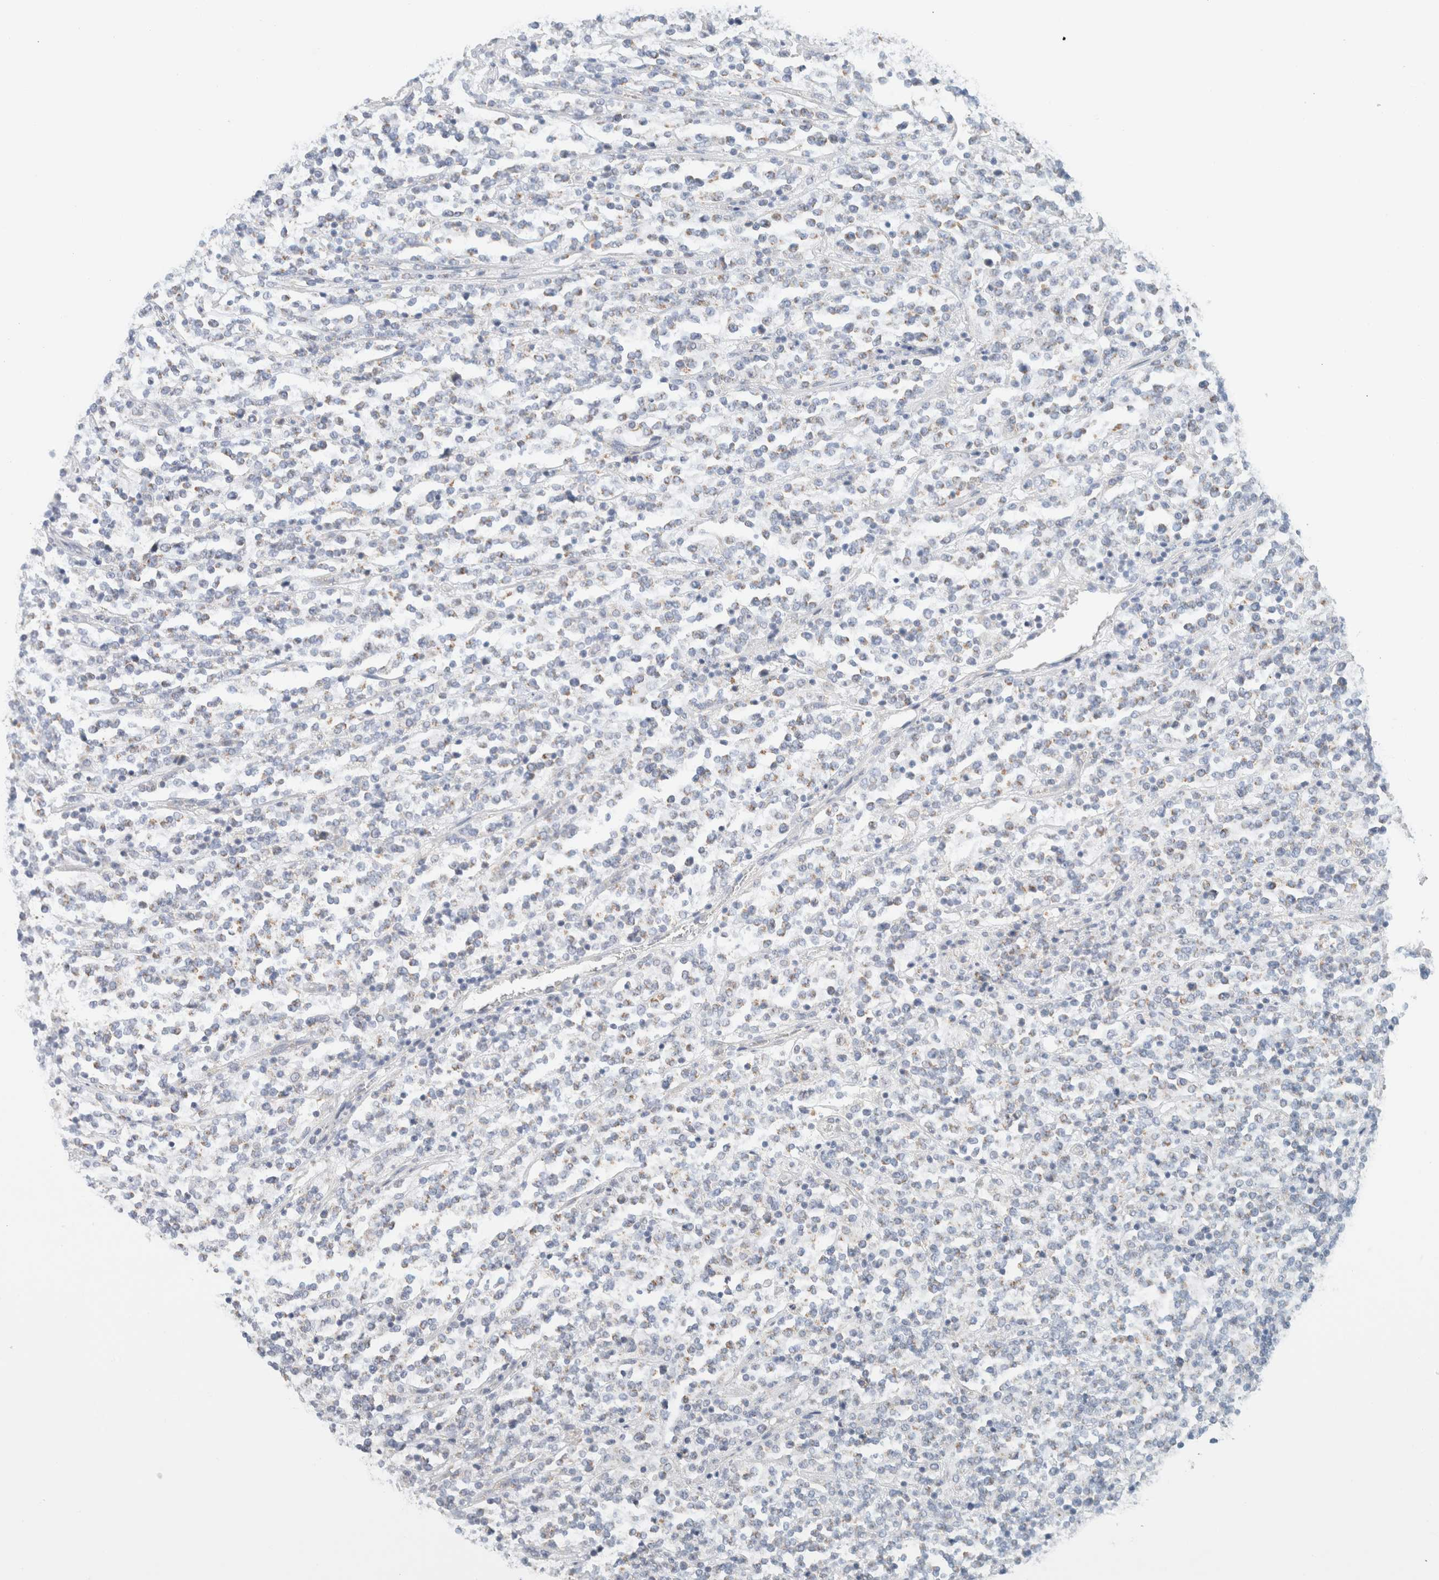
{"staining": {"intensity": "weak", "quantity": "<25%", "location": "cytoplasmic/membranous"}, "tissue": "lymphoma", "cell_type": "Tumor cells", "image_type": "cancer", "snomed": [{"axis": "morphology", "description": "Malignant lymphoma, non-Hodgkin's type, High grade"}, {"axis": "topography", "description": "Soft tissue"}], "caption": "High magnification brightfield microscopy of lymphoma stained with DAB (3,3'-diaminobenzidine) (brown) and counterstained with hematoxylin (blue): tumor cells show no significant positivity. The staining is performed using DAB (3,3'-diaminobenzidine) brown chromogen with nuclei counter-stained in using hematoxylin.", "gene": "MRM3", "patient": {"sex": "male", "age": 18}}